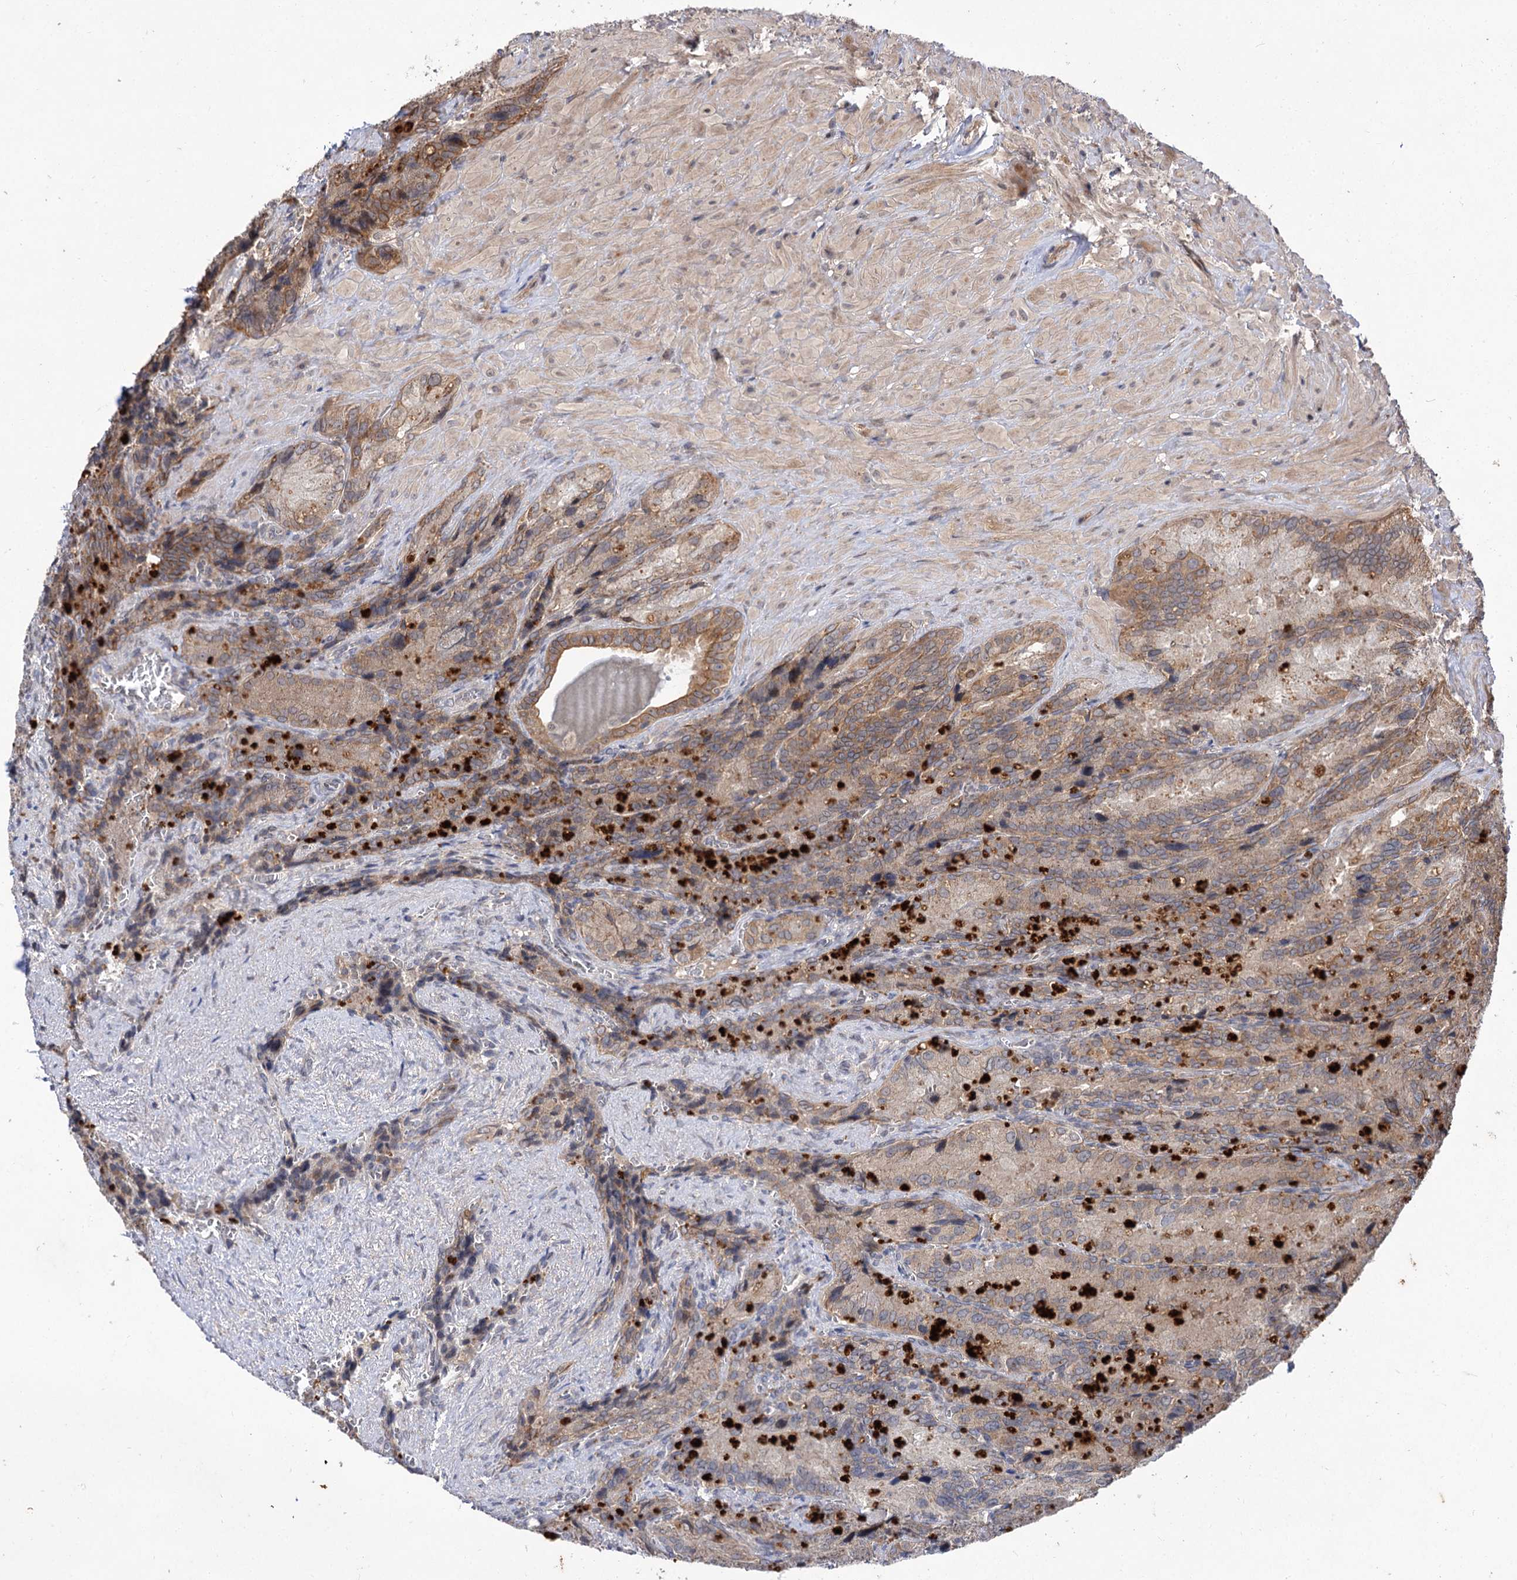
{"staining": {"intensity": "moderate", "quantity": ">75%", "location": "cytoplasmic/membranous"}, "tissue": "seminal vesicle", "cell_type": "Glandular cells", "image_type": "normal", "snomed": [{"axis": "morphology", "description": "Normal tissue, NOS"}, {"axis": "topography", "description": "Seminal veicle"}], "caption": "Moderate cytoplasmic/membranous protein positivity is identified in about >75% of glandular cells in seminal vesicle.", "gene": "FBXW8", "patient": {"sex": "male", "age": 62}}